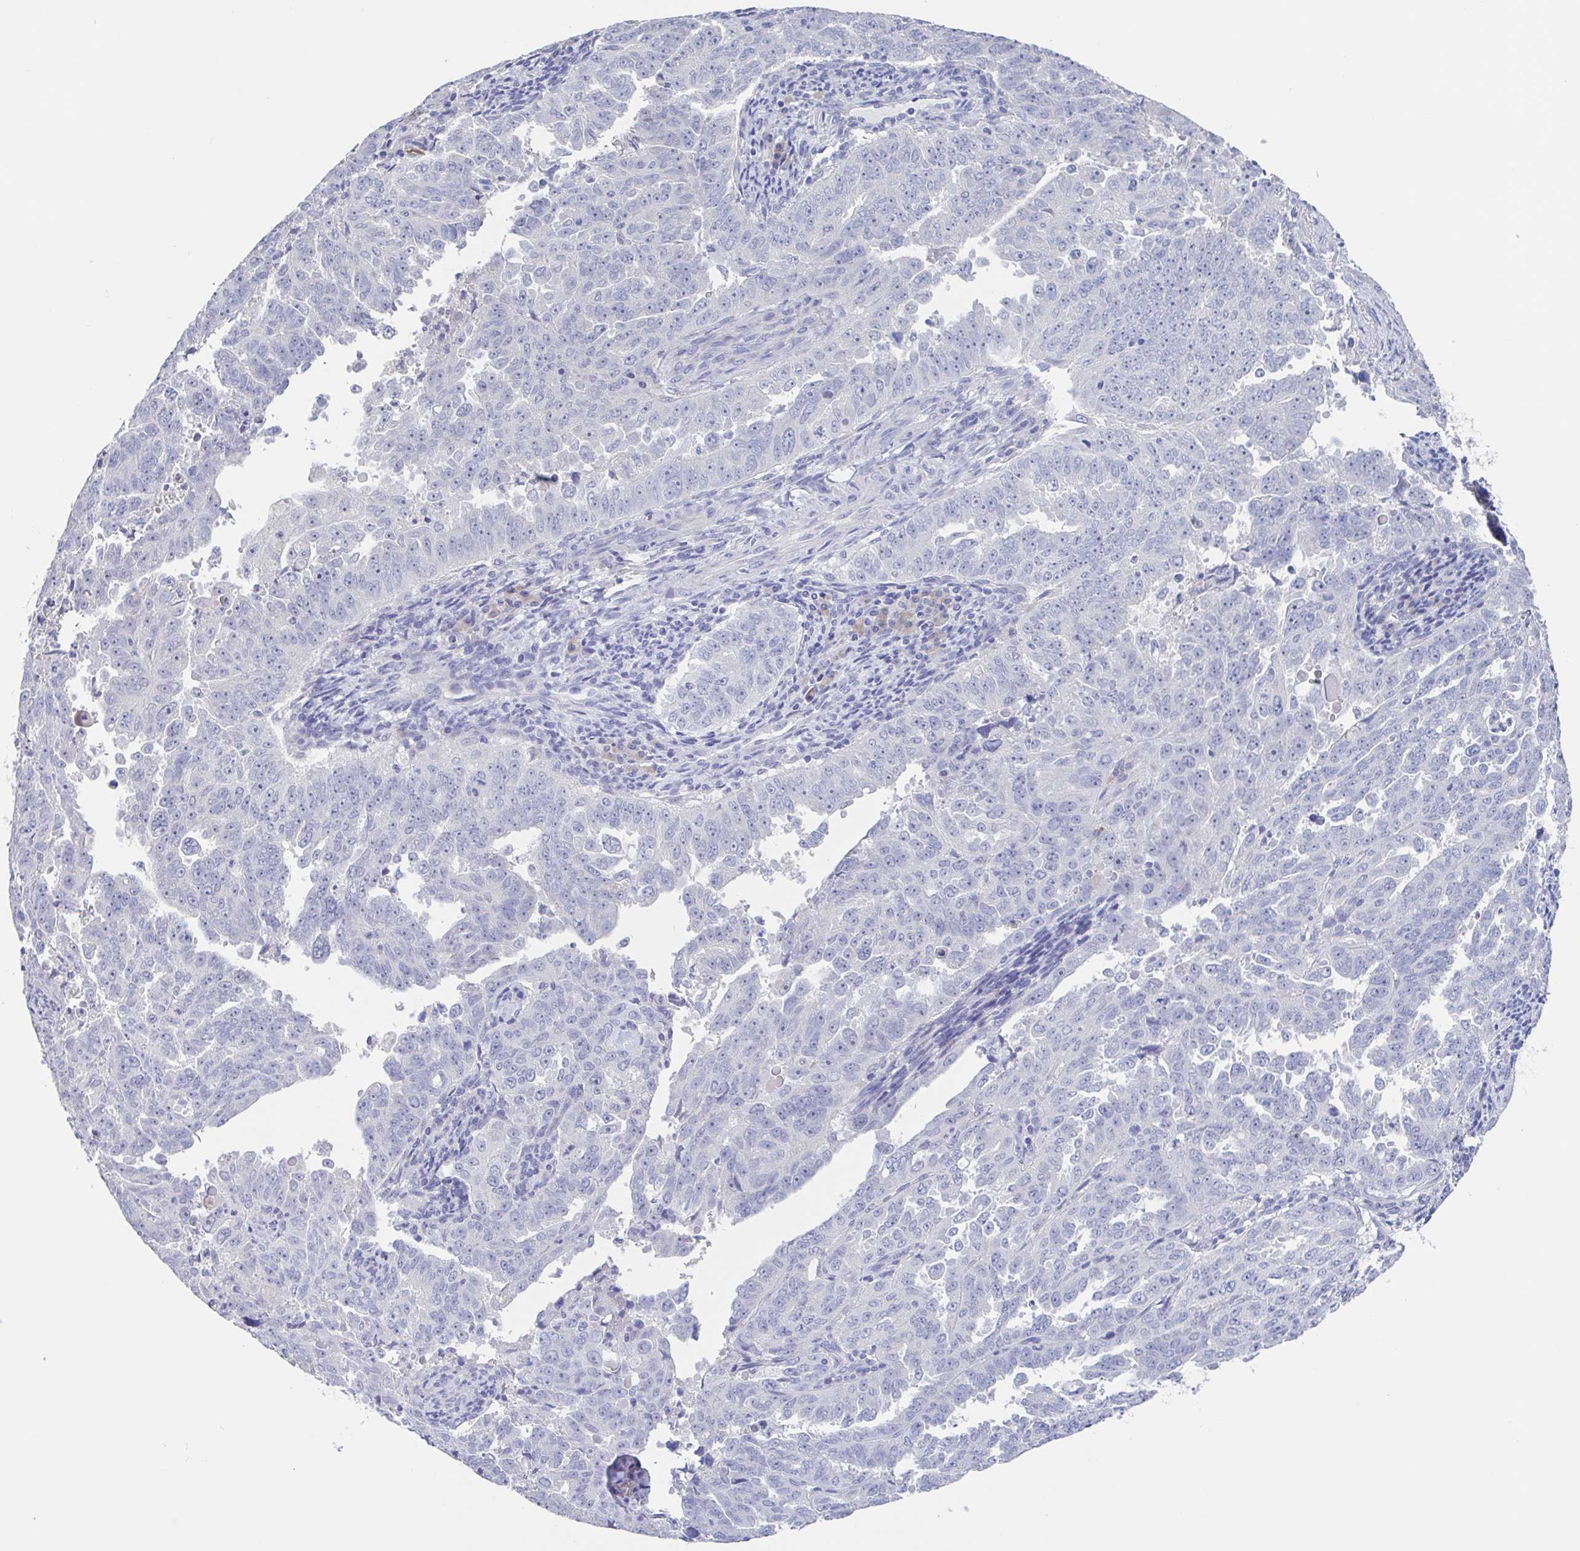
{"staining": {"intensity": "negative", "quantity": "none", "location": "none"}, "tissue": "endometrial cancer", "cell_type": "Tumor cells", "image_type": "cancer", "snomed": [{"axis": "morphology", "description": "Adenocarcinoma, NOS"}, {"axis": "topography", "description": "Endometrium"}], "caption": "High magnification brightfield microscopy of adenocarcinoma (endometrial) stained with DAB (brown) and counterstained with hematoxylin (blue): tumor cells show no significant staining. The staining is performed using DAB brown chromogen with nuclei counter-stained in using hematoxylin.", "gene": "NOXRED1", "patient": {"sex": "female", "age": 65}}